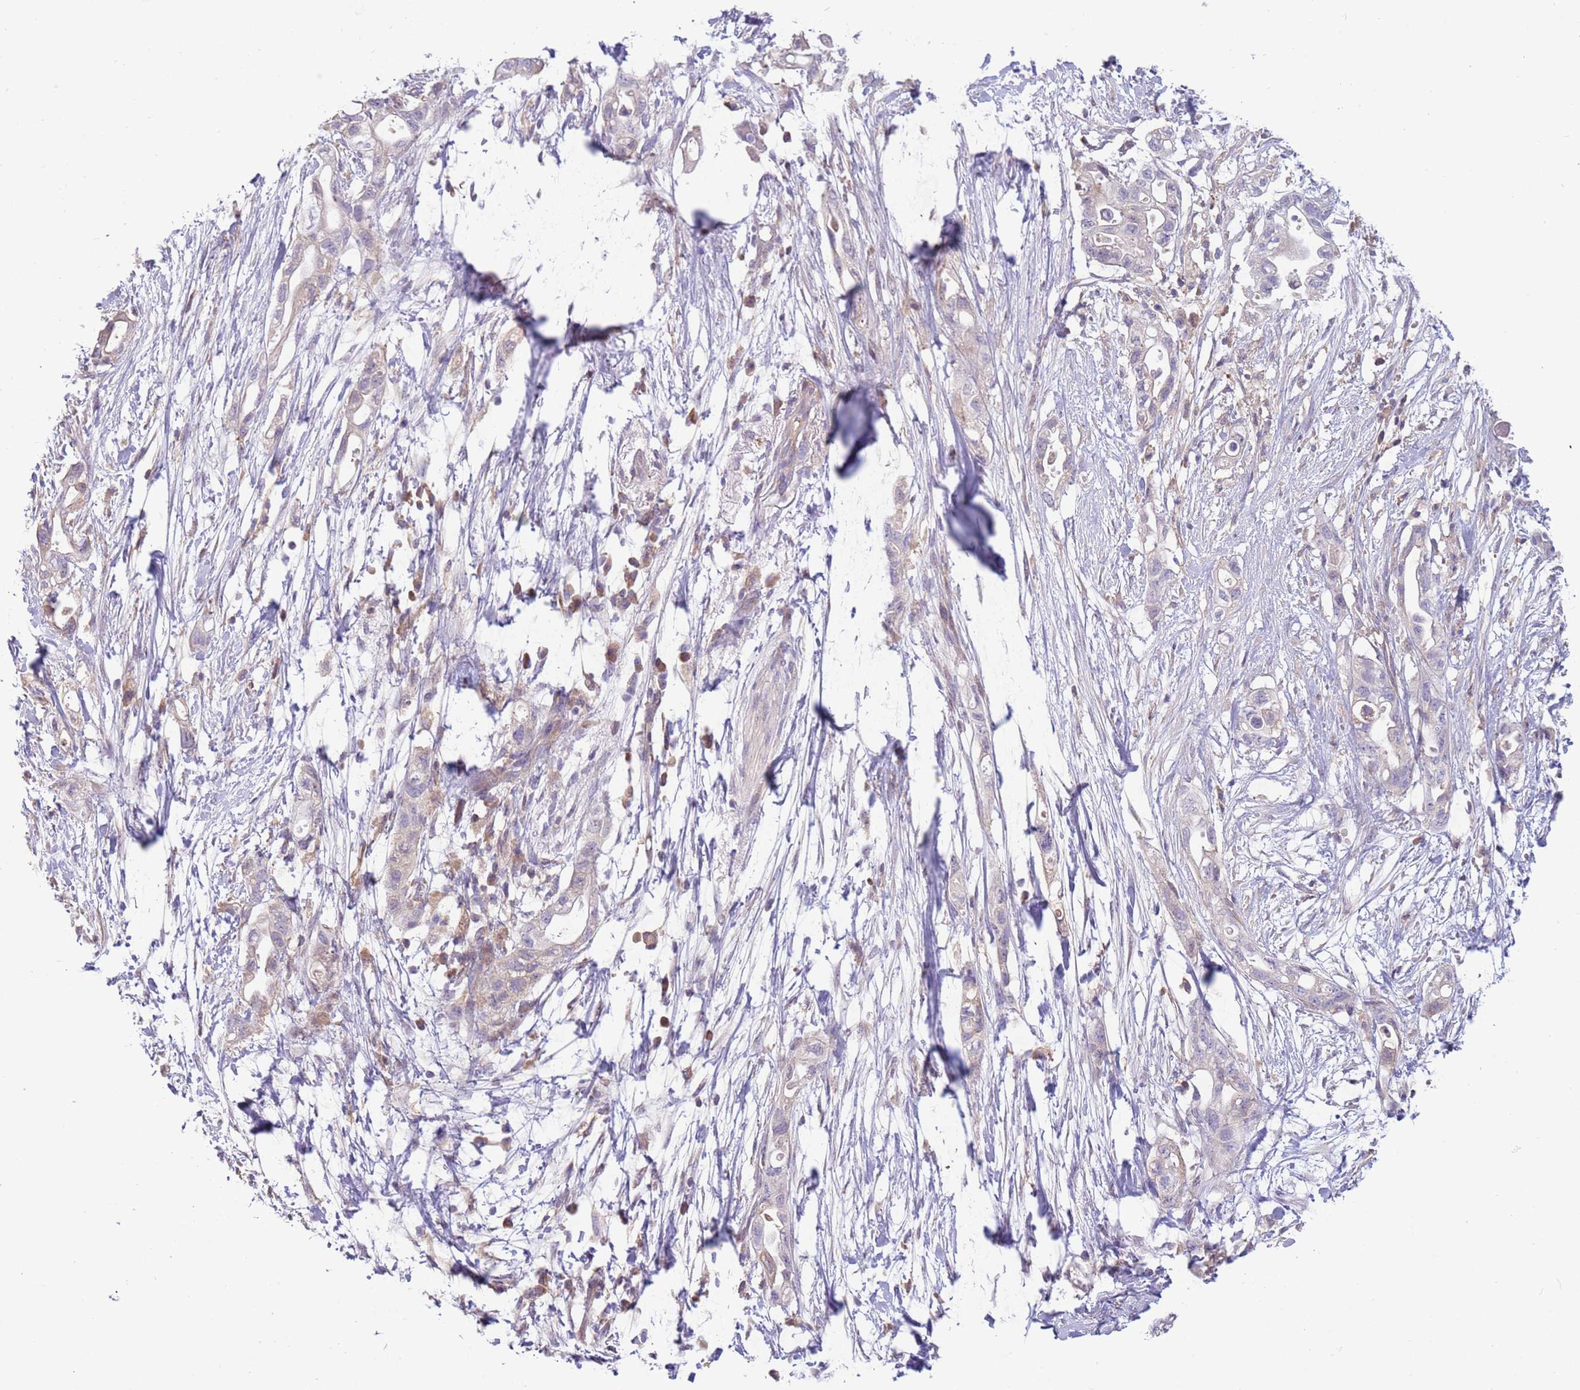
{"staining": {"intensity": "negative", "quantity": "none", "location": "none"}, "tissue": "pancreatic cancer", "cell_type": "Tumor cells", "image_type": "cancer", "snomed": [{"axis": "morphology", "description": "Adenocarcinoma, NOS"}, {"axis": "topography", "description": "Pancreas"}], "caption": "Tumor cells show no significant protein staining in pancreatic cancer. Nuclei are stained in blue.", "gene": "CABYR", "patient": {"sex": "female", "age": 72}}